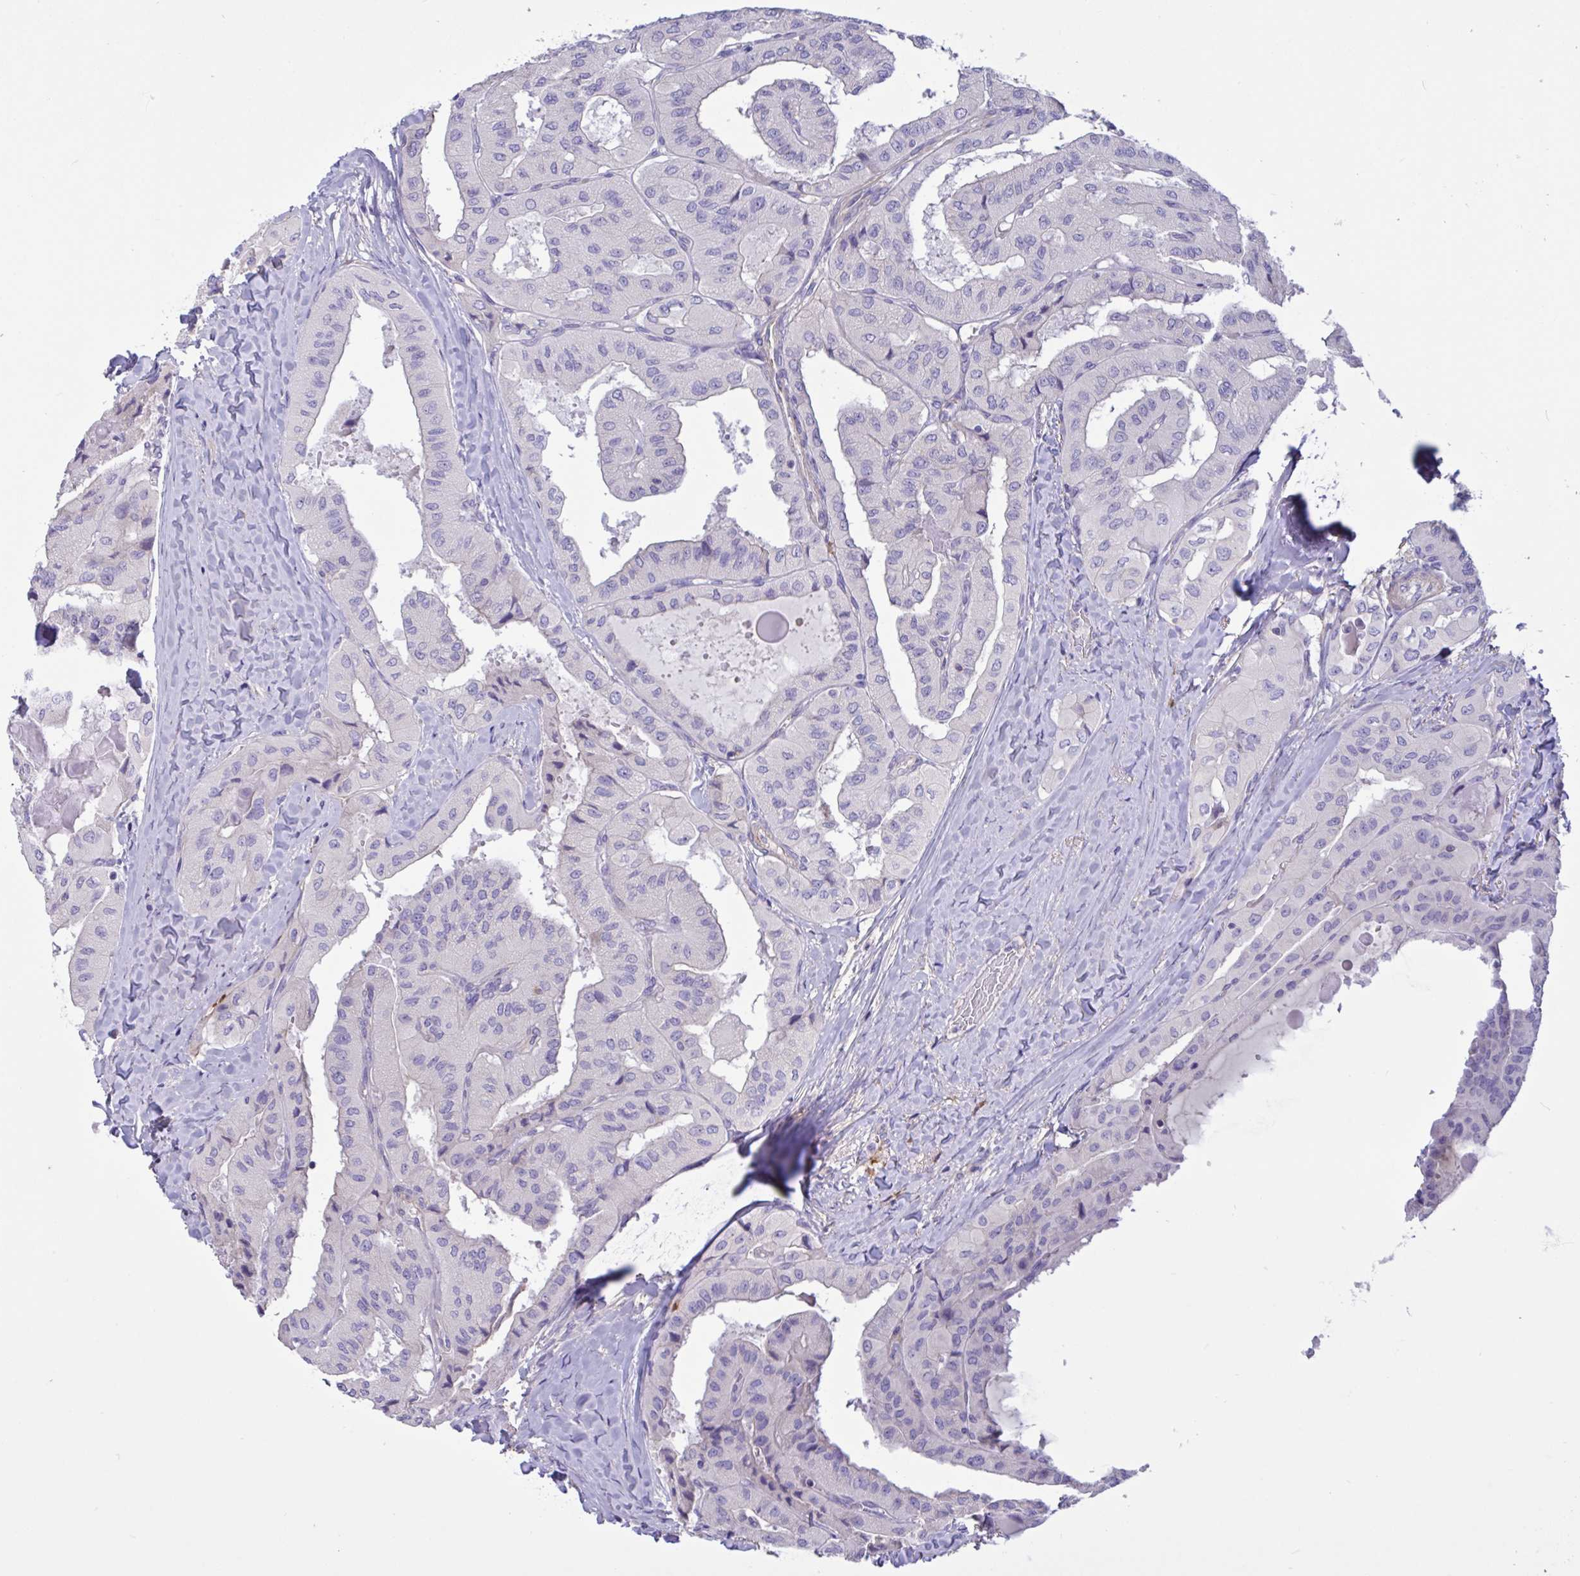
{"staining": {"intensity": "negative", "quantity": "none", "location": "none"}, "tissue": "thyroid cancer", "cell_type": "Tumor cells", "image_type": "cancer", "snomed": [{"axis": "morphology", "description": "Normal tissue, NOS"}, {"axis": "morphology", "description": "Papillary adenocarcinoma, NOS"}, {"axis": "topography", "description": "Thyroid gland"}], "caption": "DAB (3,3'-diaminobenzidine) immunohistochemical staining of human thyroid cancer (papillary adenocarcinoma) displays no significant positivity in tumor cells. (IHC, brightfield microscopy, high magnification).", "gene": "SLC66A1", "patient": {"sex": "female", "age": 59}}